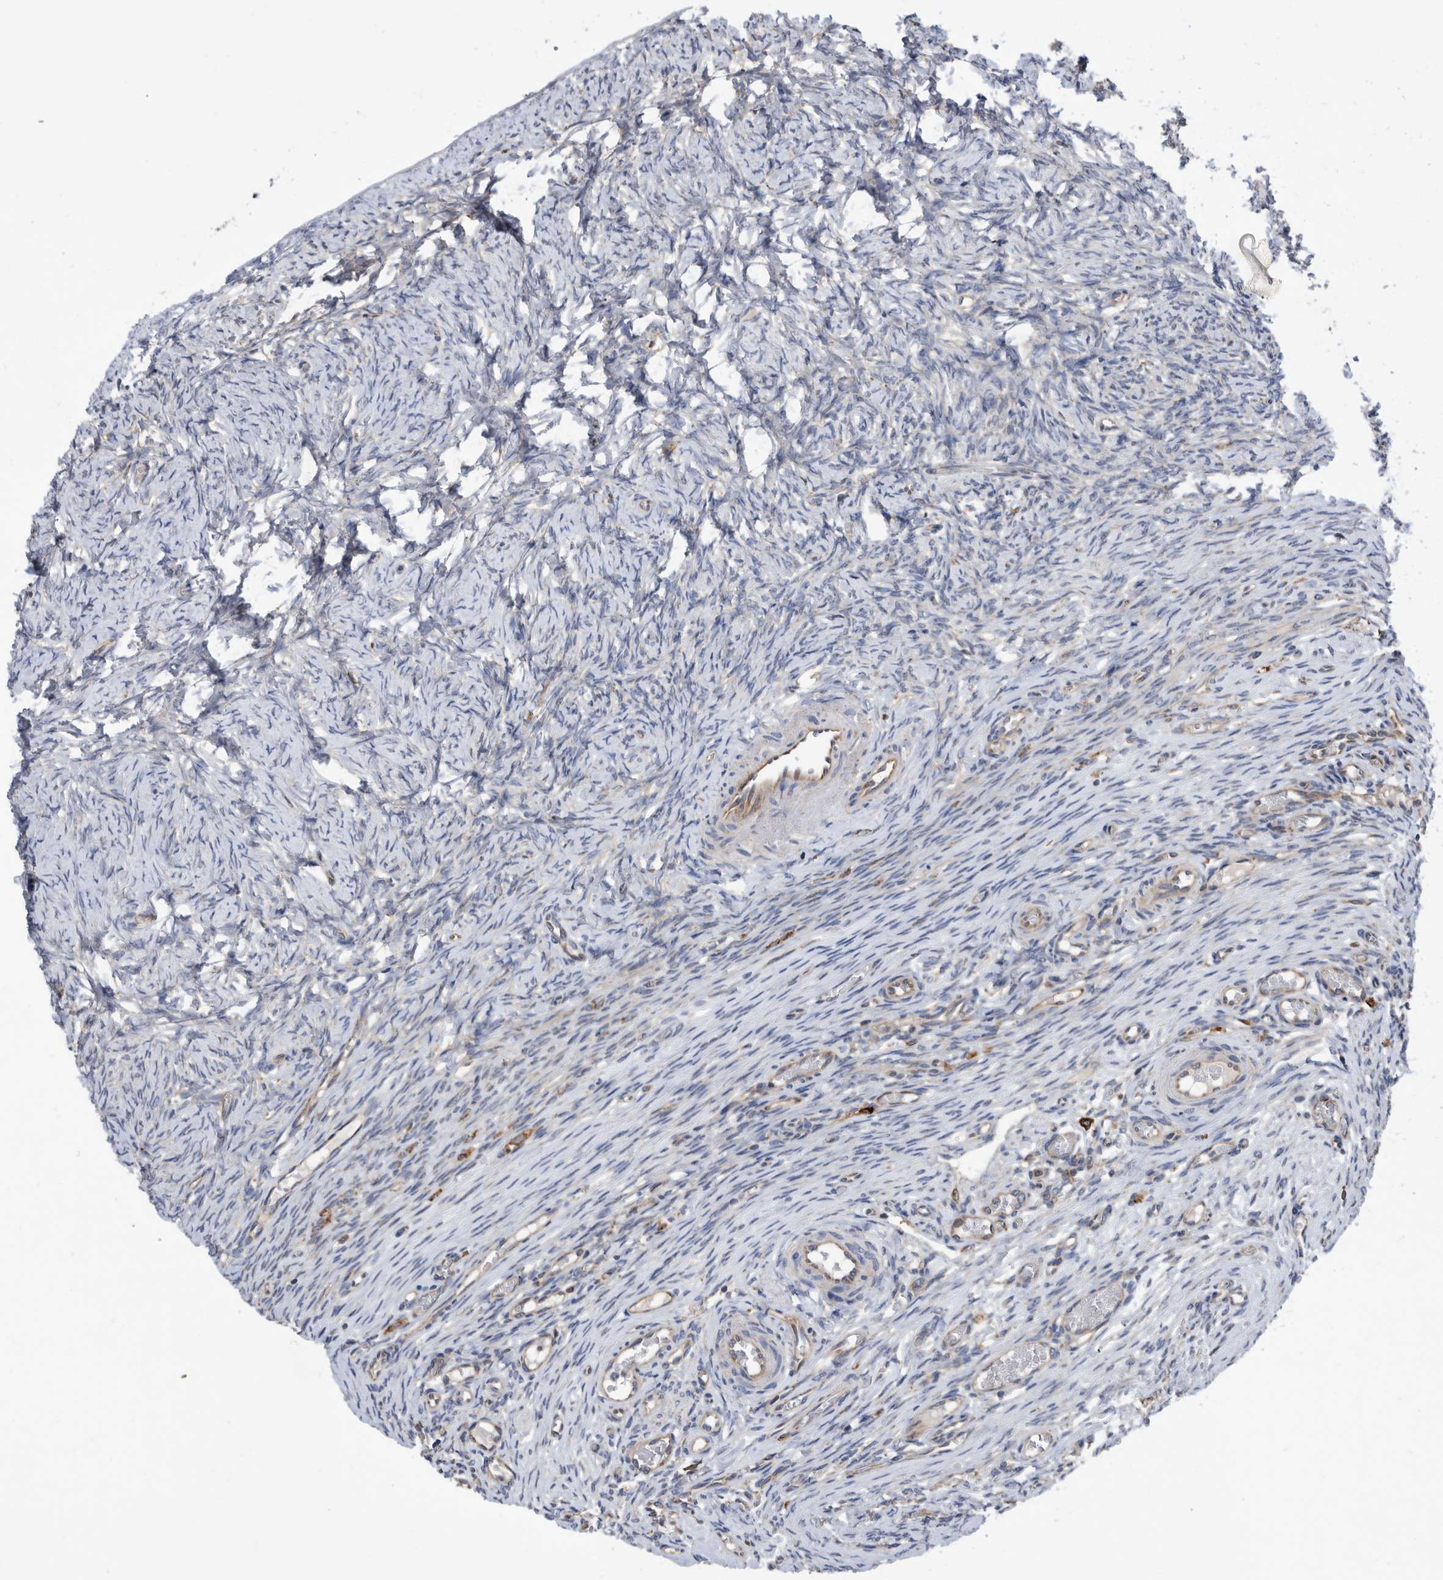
{"staining": {"intensity": "negative", "quantity": "none", "location": "none"}, "tissue": "ovary", "cell_type": "Ovarian stroma cells", "image_type": "normal", "snomed": [{"axis": "morphology", "description": "Adenocarcinoma, NOS"}, {"axis": "topography", "description": "Endometrium"}], "caption": "The micrograph displays no significant expression in ovarian stroma cells of ovary. The staining was performed using DAB to visualize the protein expression in brown, while the nuclei were stained in blue with hematoxylin (Magnification: 20x).", "gene": "ATAD2", "patient": {"sex": "female", "age": 32}}